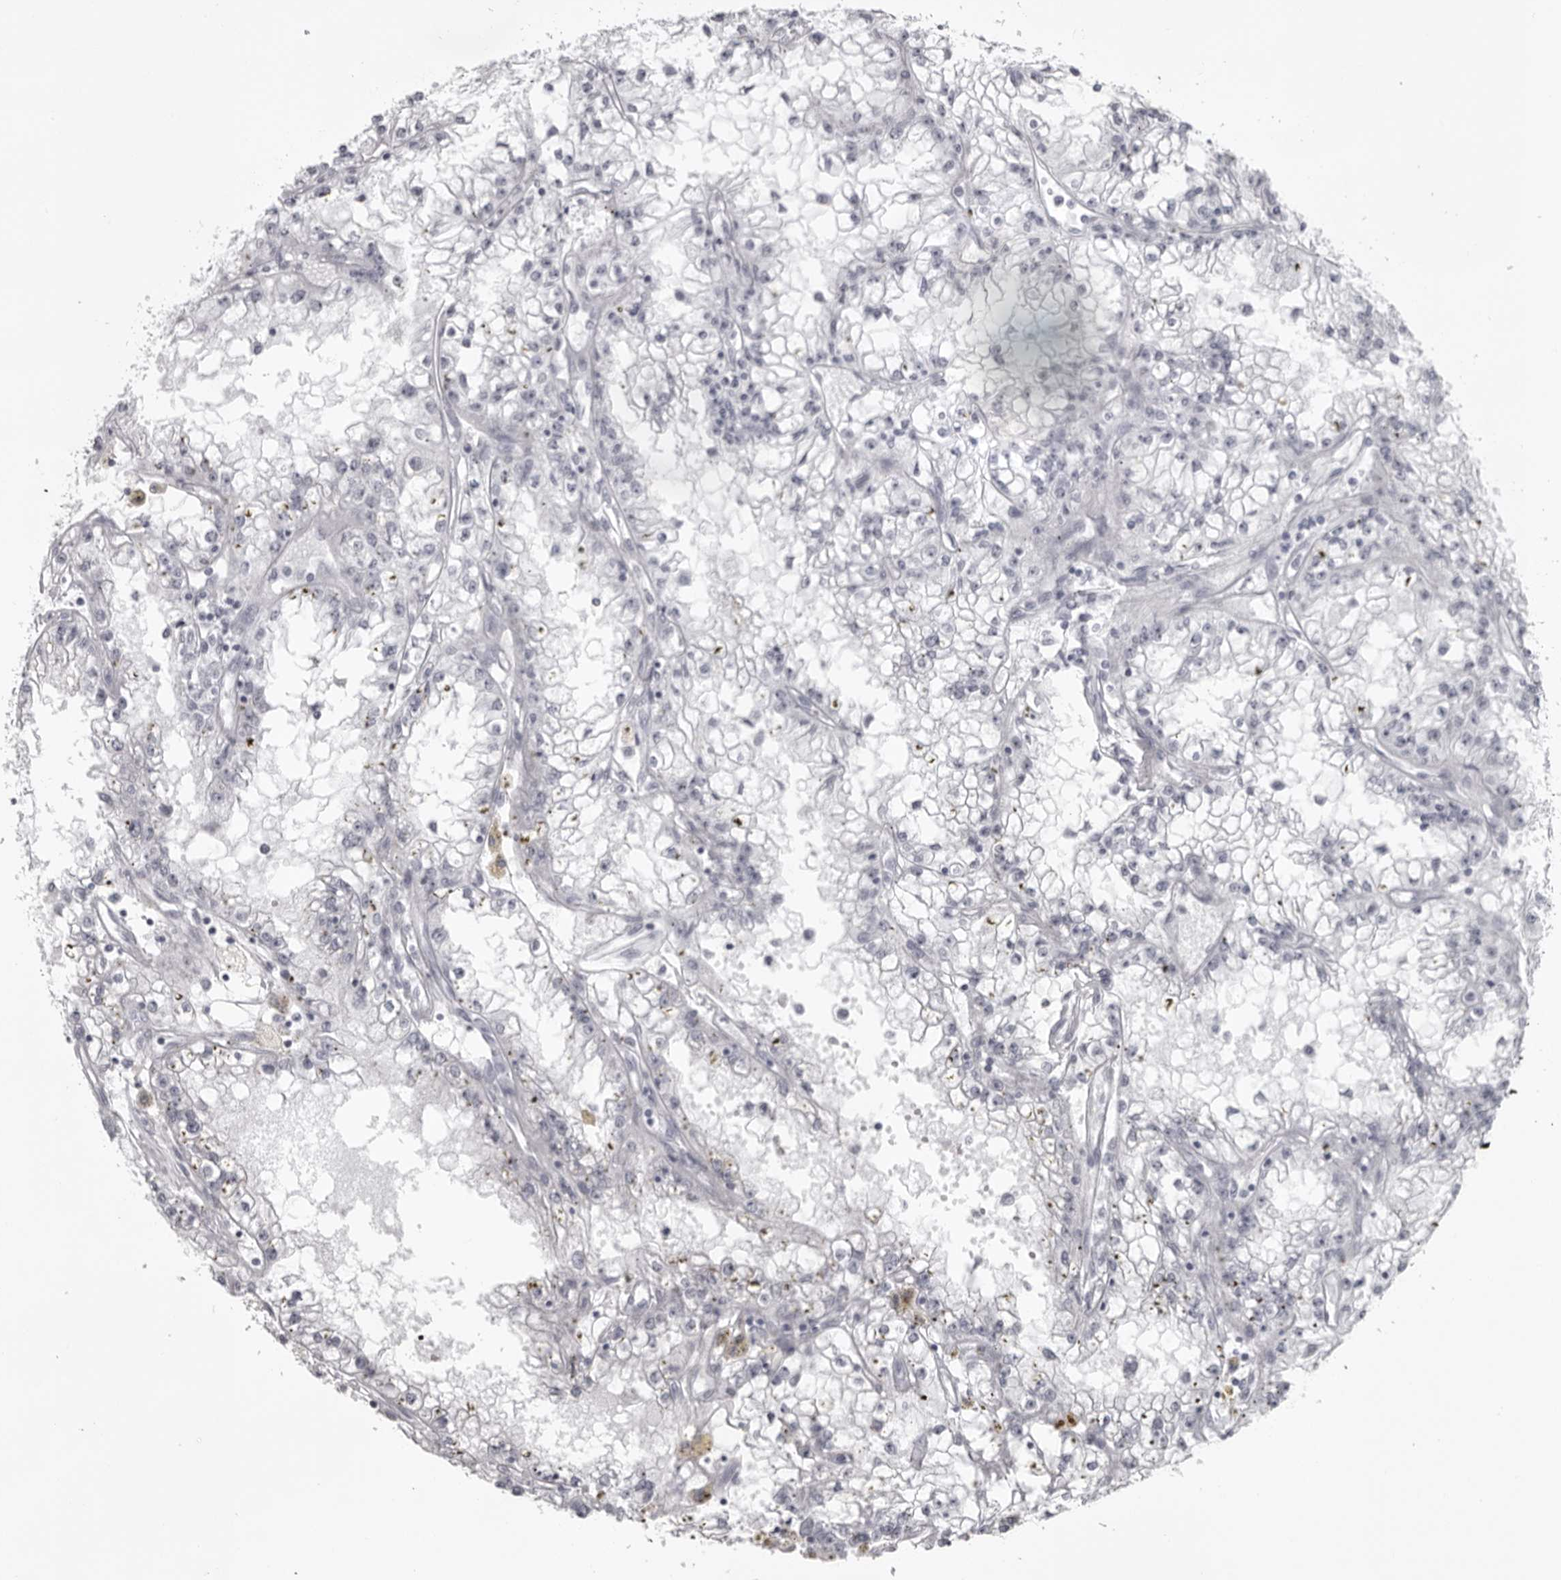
{"staining": {"intensity": "negative", "quantity": "none", "location": "none"}, "tissue": "renal cancer", "cell_type": "Tumor cells", "image_type": "cancer", "snomed": [{"axis": "morphology", "description": "Adenocarcinoma, NOS"}, {"axis": "topography", "description": "Kidney"}], "caption": "Micrograph shows no significant protein positivity in tumor cells of renal cancer (adenocarcinoma). The staining was performed using DAB to visualize the protein expression in brown, while the nuclei were stained in blue with hematoxylin (Magnification: 20x).", "gene": "UROD", "patient": {"sex": "male", "age": 56}}